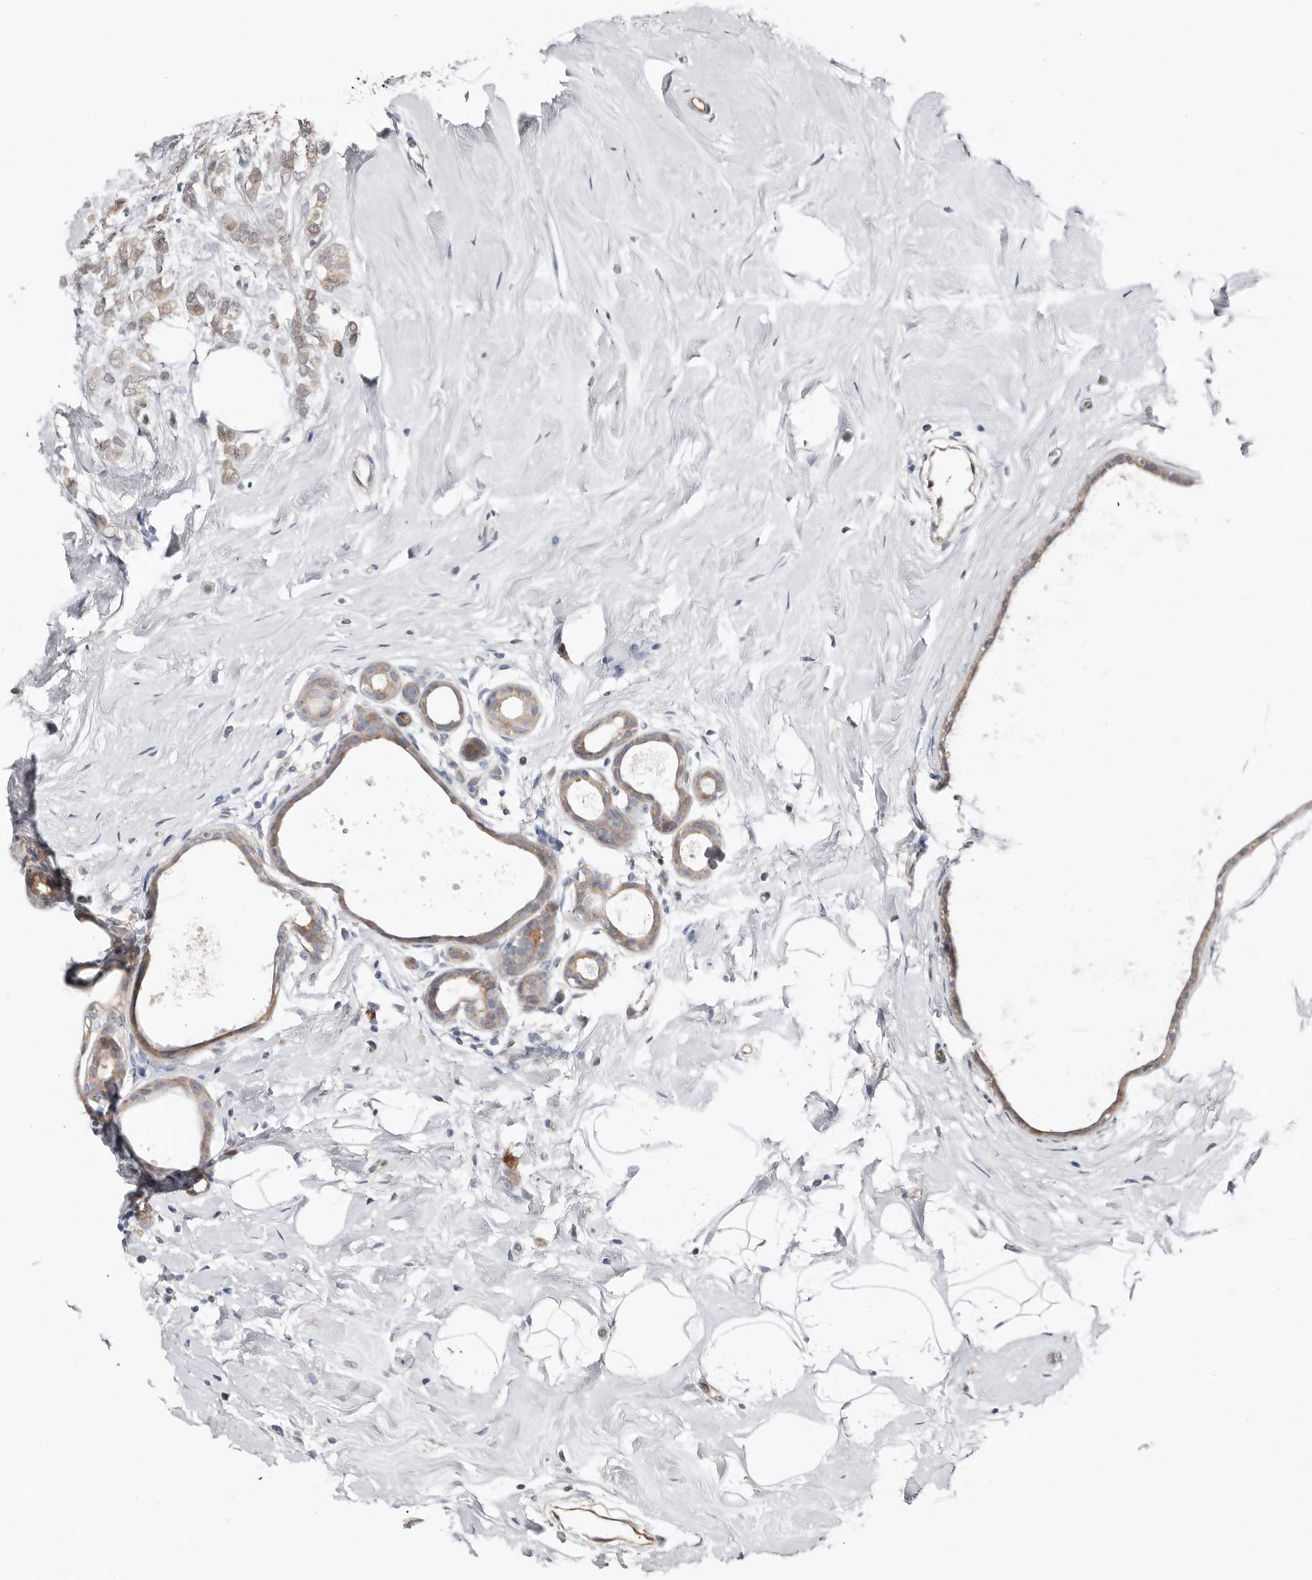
{"staining": {"intensity": "weak", "quantity": ">75%", "location": "cytoplasmic/membranous"}, "tissue": "breast cancer", "cell_type": "Tumor cells", "image_type": "cancer", "snomed": [{"axis": "morphology", "description": "Lobular carcinoma"}, {"axis": "topography", "description": "Breast"}], "caption": "Tumor cells exhibit low levels of weak cytoplasmic/membranous expression in about >75% of cells in breast lobular carcinoma. (DAB IHC with brightfield microscopy, high magnification).", "gene": "ASRGL1", "patient": {"sex": "female", "age": 47}}